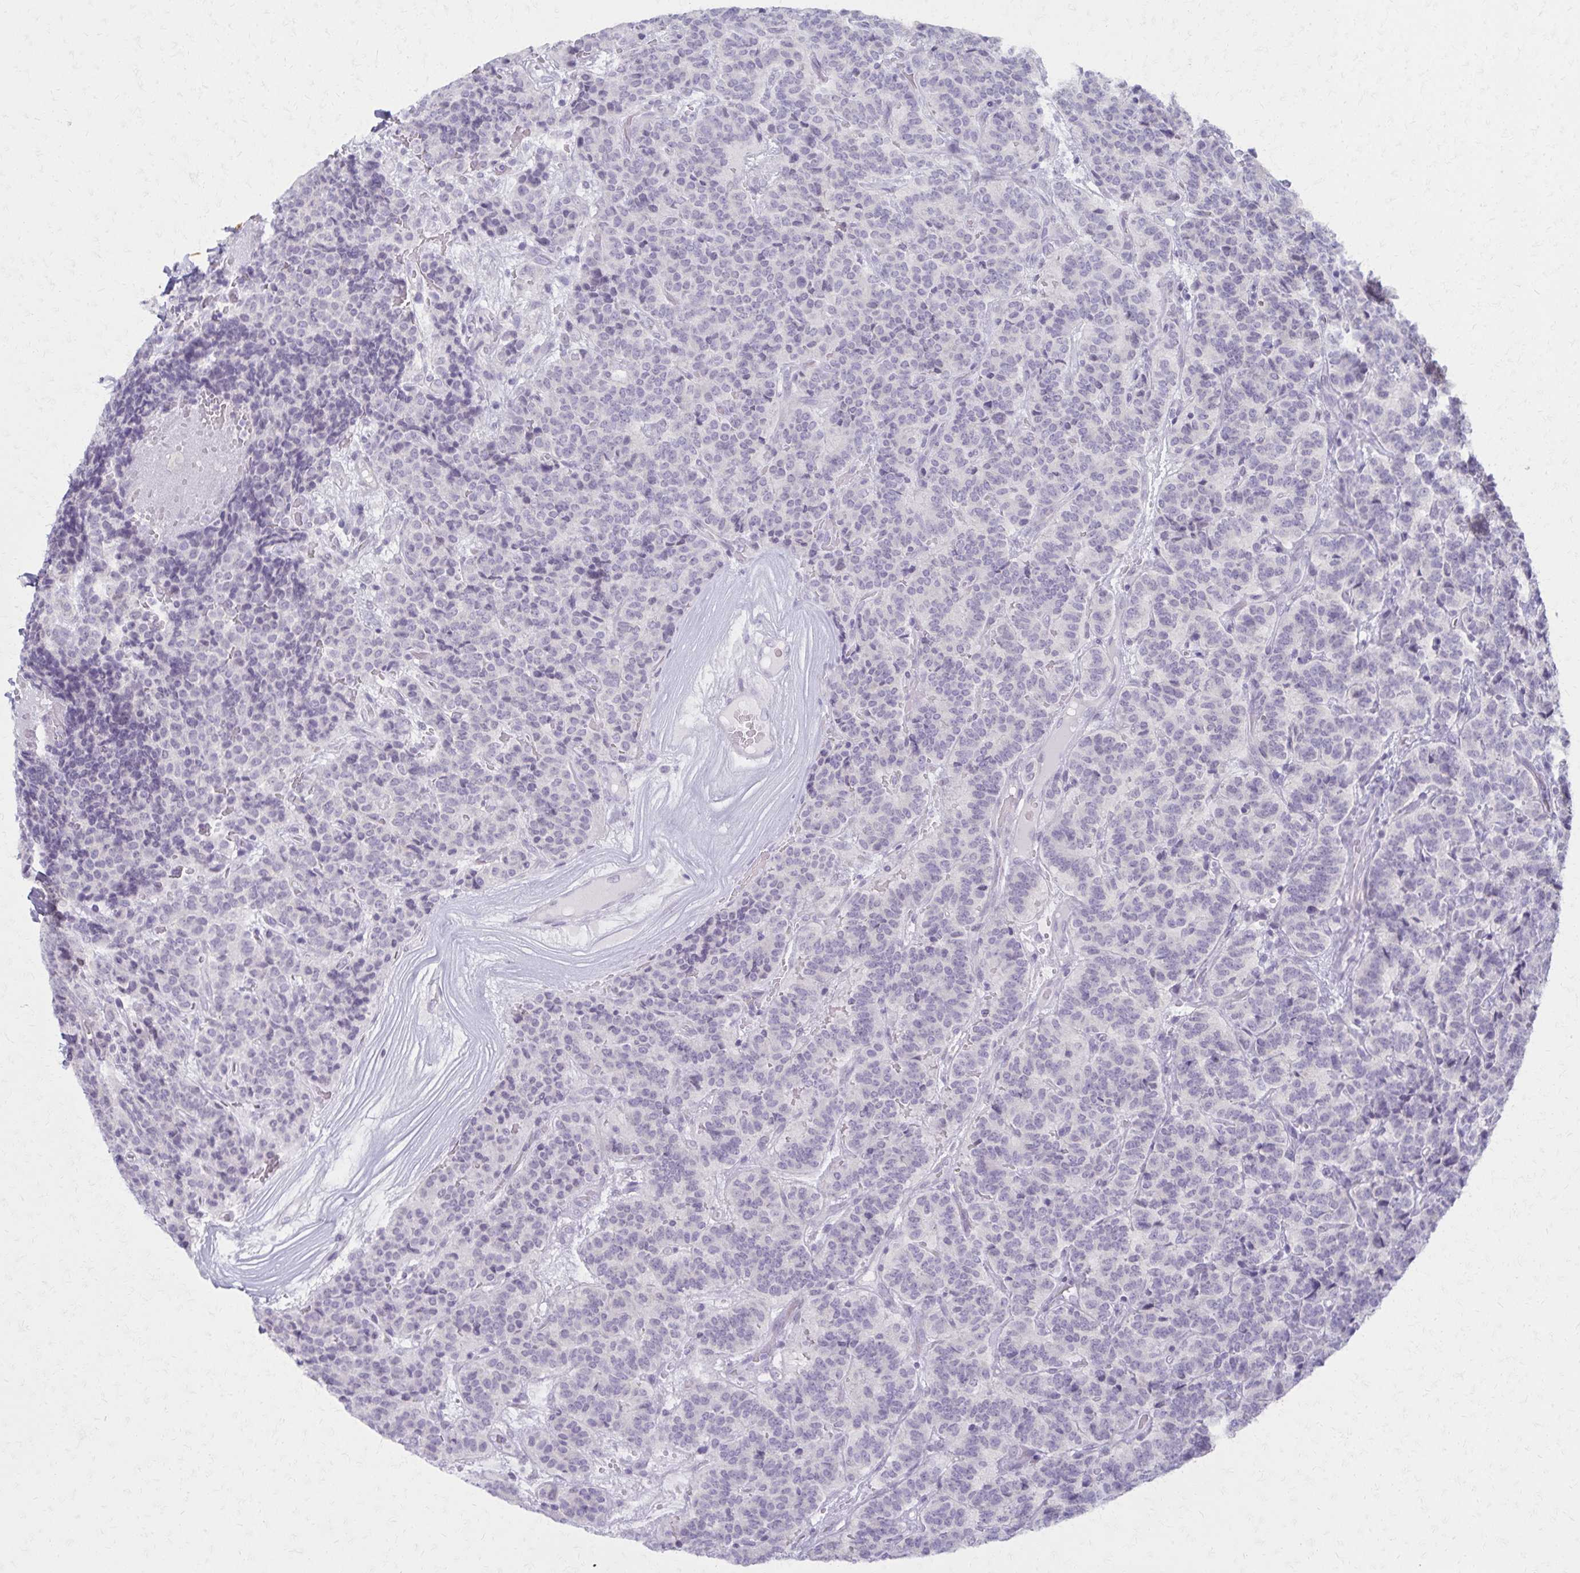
{"staining": {"intensity": "negative", "quantity": "none", "location": "none"}, "tissue": "carcinoid", "cell_type": "Tumor cells", "image_type": "cancer", "snomed": [{"axis": "morphology", "description": "Carcinoid, malignant, NOS"}, {"axis": "topography", "description": "Pancreas"}], "caption": "A high-resolution micrograph shows IHC staining of malignant carcinoid, which shows no significant staining in tumor cells.", "gene": "MORC4", "patient": {"sex": "male", "age": 36}}